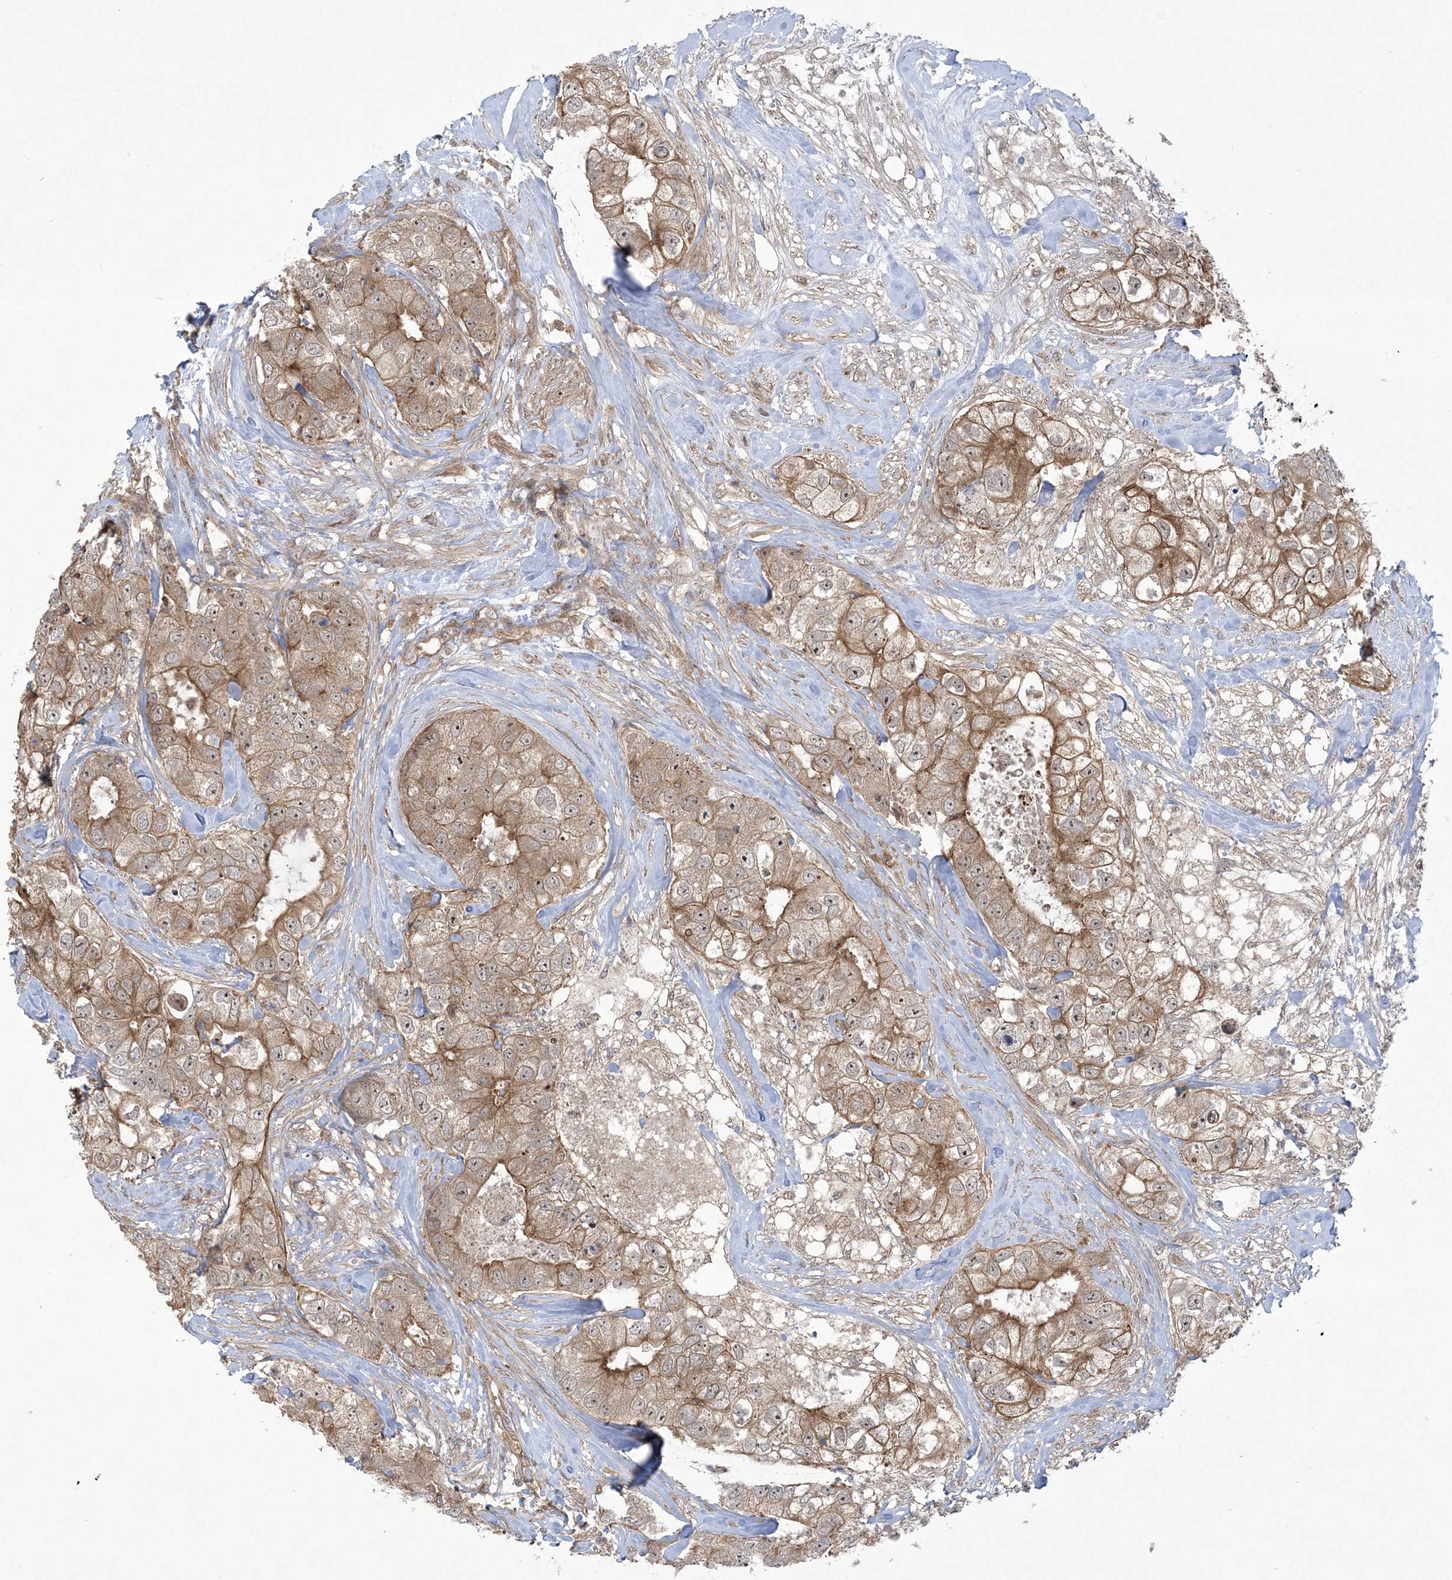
{"staining": {"intensity": "moderate", "quantity": ">75%", "location": "cytoplasmic/membranous,nuclear"}, "tissue": "breast cancer", "cell_type": "Tumor cells", "image_type": "cancer", "snomed": [{"axis": "morphology", "description": "Duct carcinoma"}, {"axis": "topography", "description": "Breast"}], "caption": "Protein staining by immunohistochemistry reveals moderate cytoplasmic/membranous and nuclear expression in about >75% of tumor cells in breast cancer (intraductal carcinoma). (DAB = brown stain, brightfield microscopy at high magnification).", "gene": "SOGA3", "patient": {"sex": "female", "age": 62}}